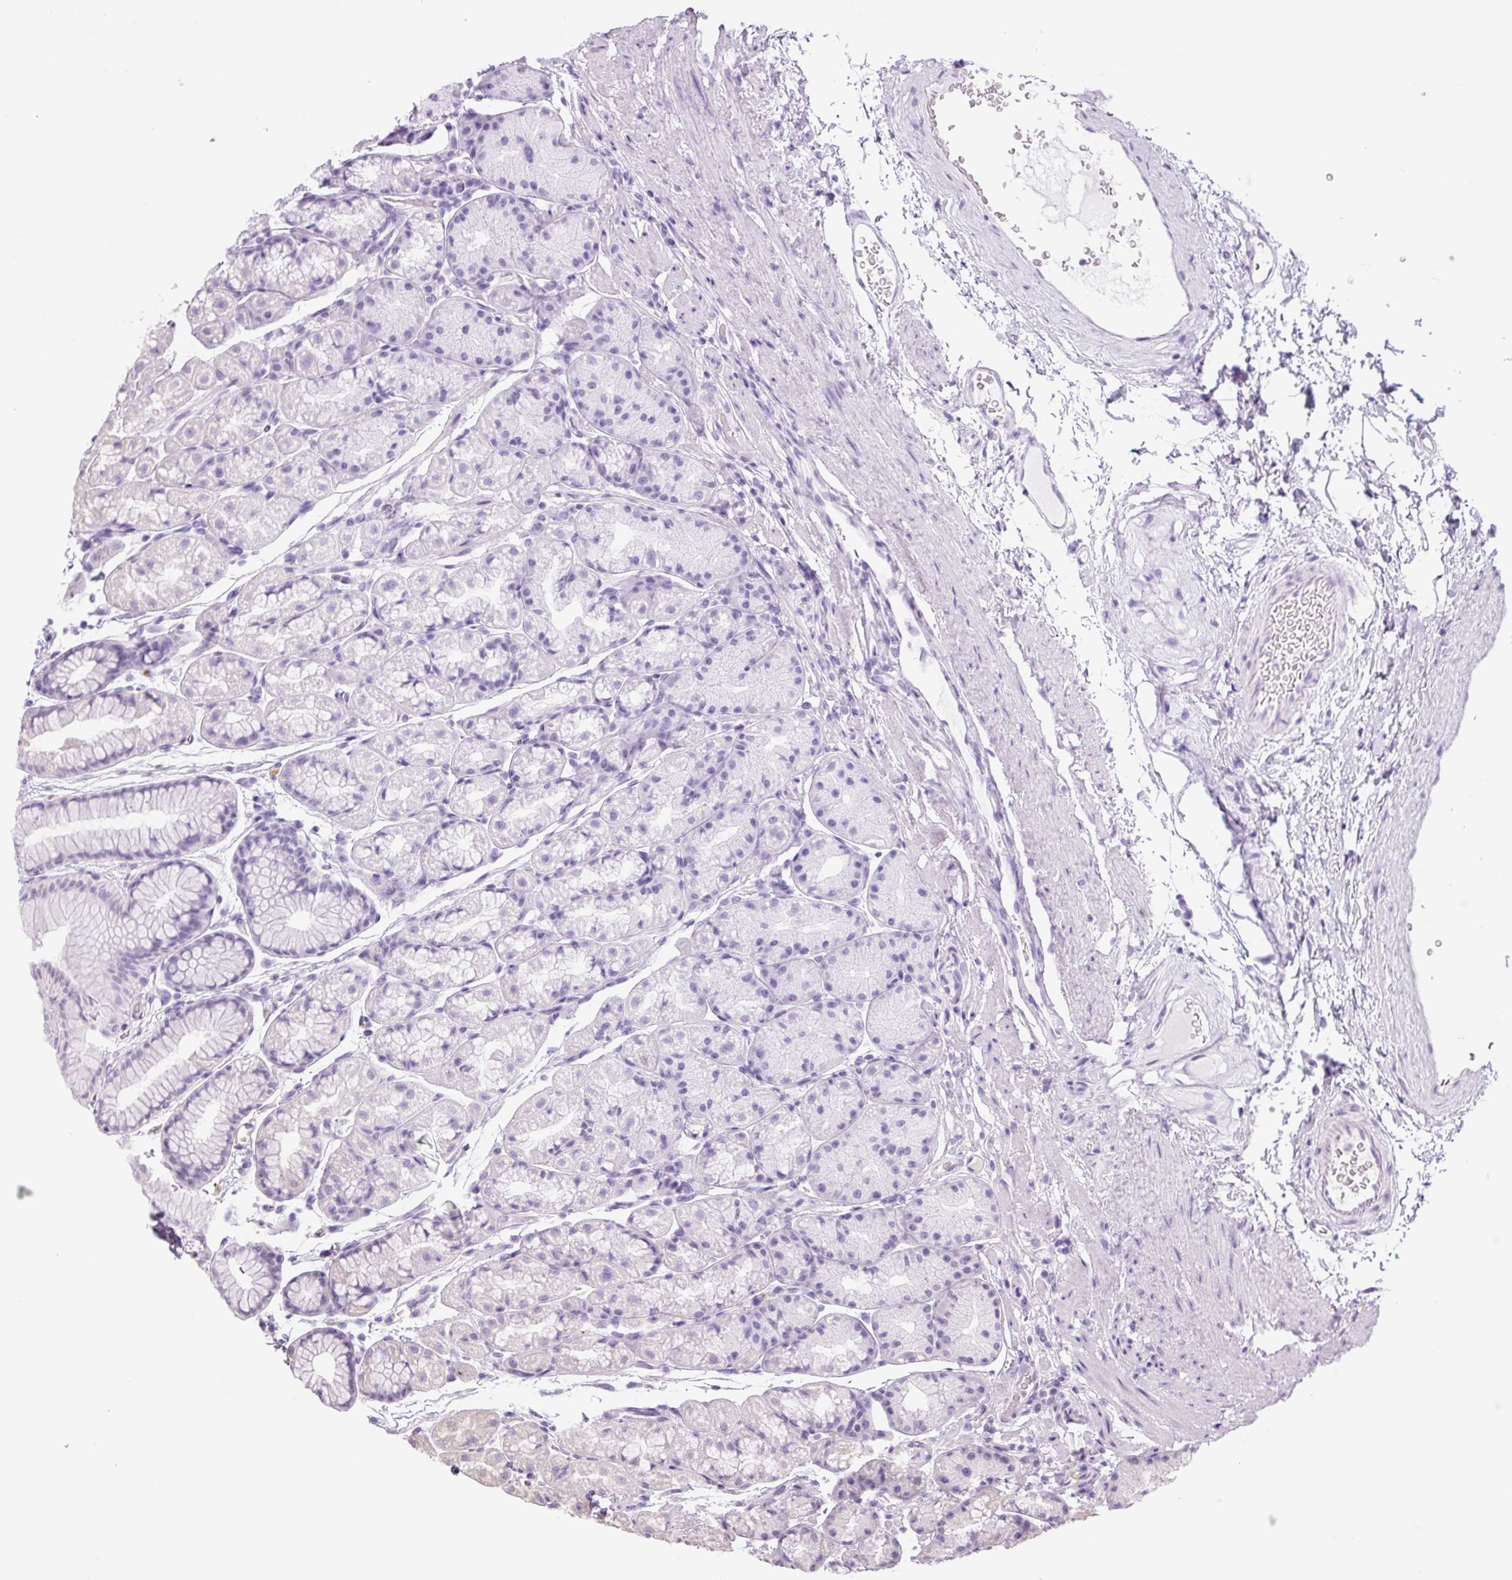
{"staining": {"intensity": "weak", "quantity": "<25%", "location": "cytoplasmic/membranous"}, "tissue": "stomach", "cell_type": "Glandular cells", "image_type": "normal", "snomed": [{"axis": "morphology", "description": "Normal tissue, NOS"}, {"axis": "topography", "description": "Stomach, lower"}], "caption": "DAB immunohistochemical staining of unremarkable stomach displays no significant positivity in glandular cells. (DAB (3,3'-diaminobenzidine) IHC with hematoxylin counter stain).", "gene": "TMEM160", "patient": {"sex": "male", "age": 67}}